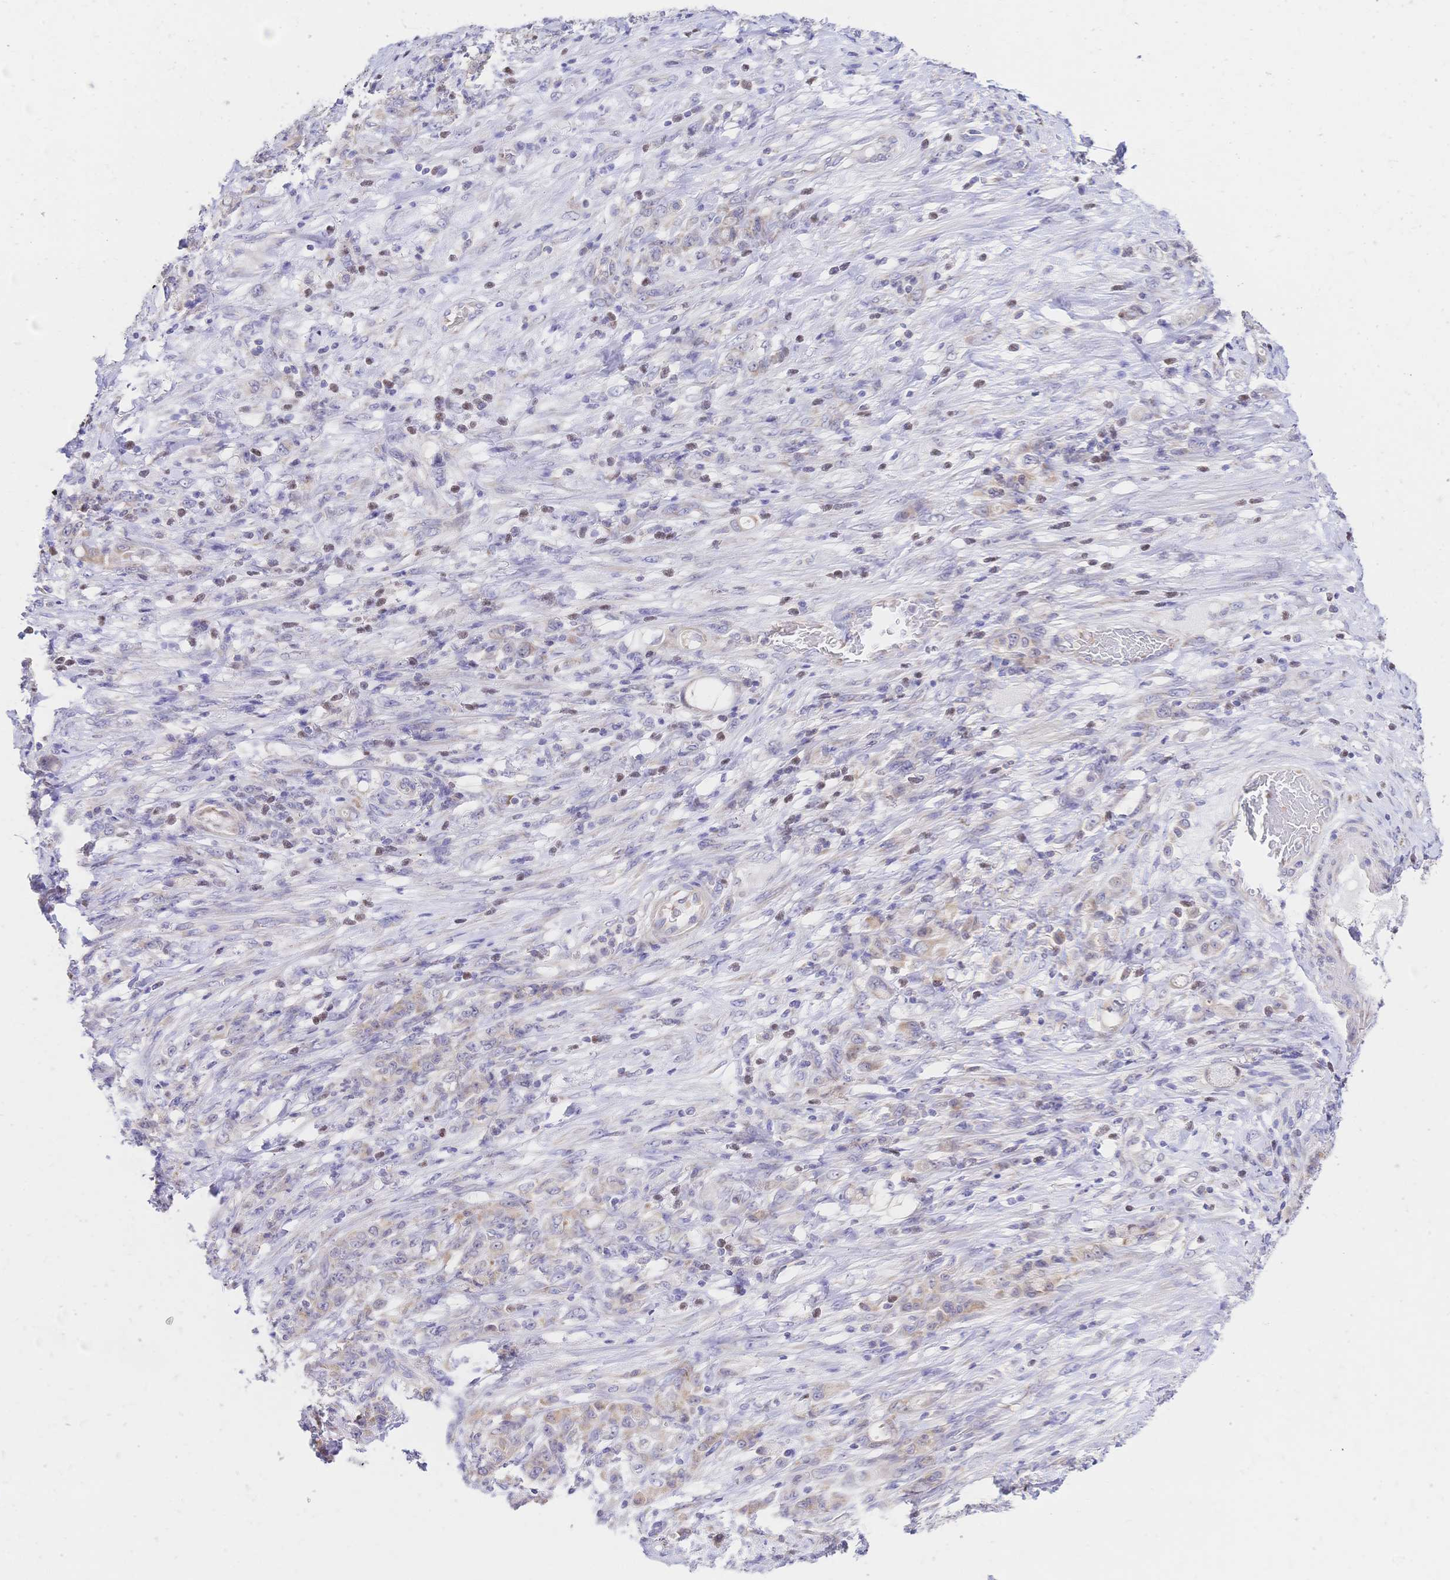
{"staining": {"intensity": "weak", "quantity": "25%-75%", "location": "cytoplasmic/membranous"}, "tissue": "stomach cancer", "cell_type": "Tumor cells", "image_type": "cancer", "snomed": [{"axis": "morphology", "description": "Adenocarcinoma, NOS"}, {"axis": "topography", "description": "Stomach"}], "caption": "Adenocarcinoma (stomach) stained with immunohistochemistry (IHC) exhibits weak cytoplasmic/membranous staining in approximately 25%-75% of tumor cells.", "gene": "CLEC18B", "patient": {"sex": "female", "age": 79}}